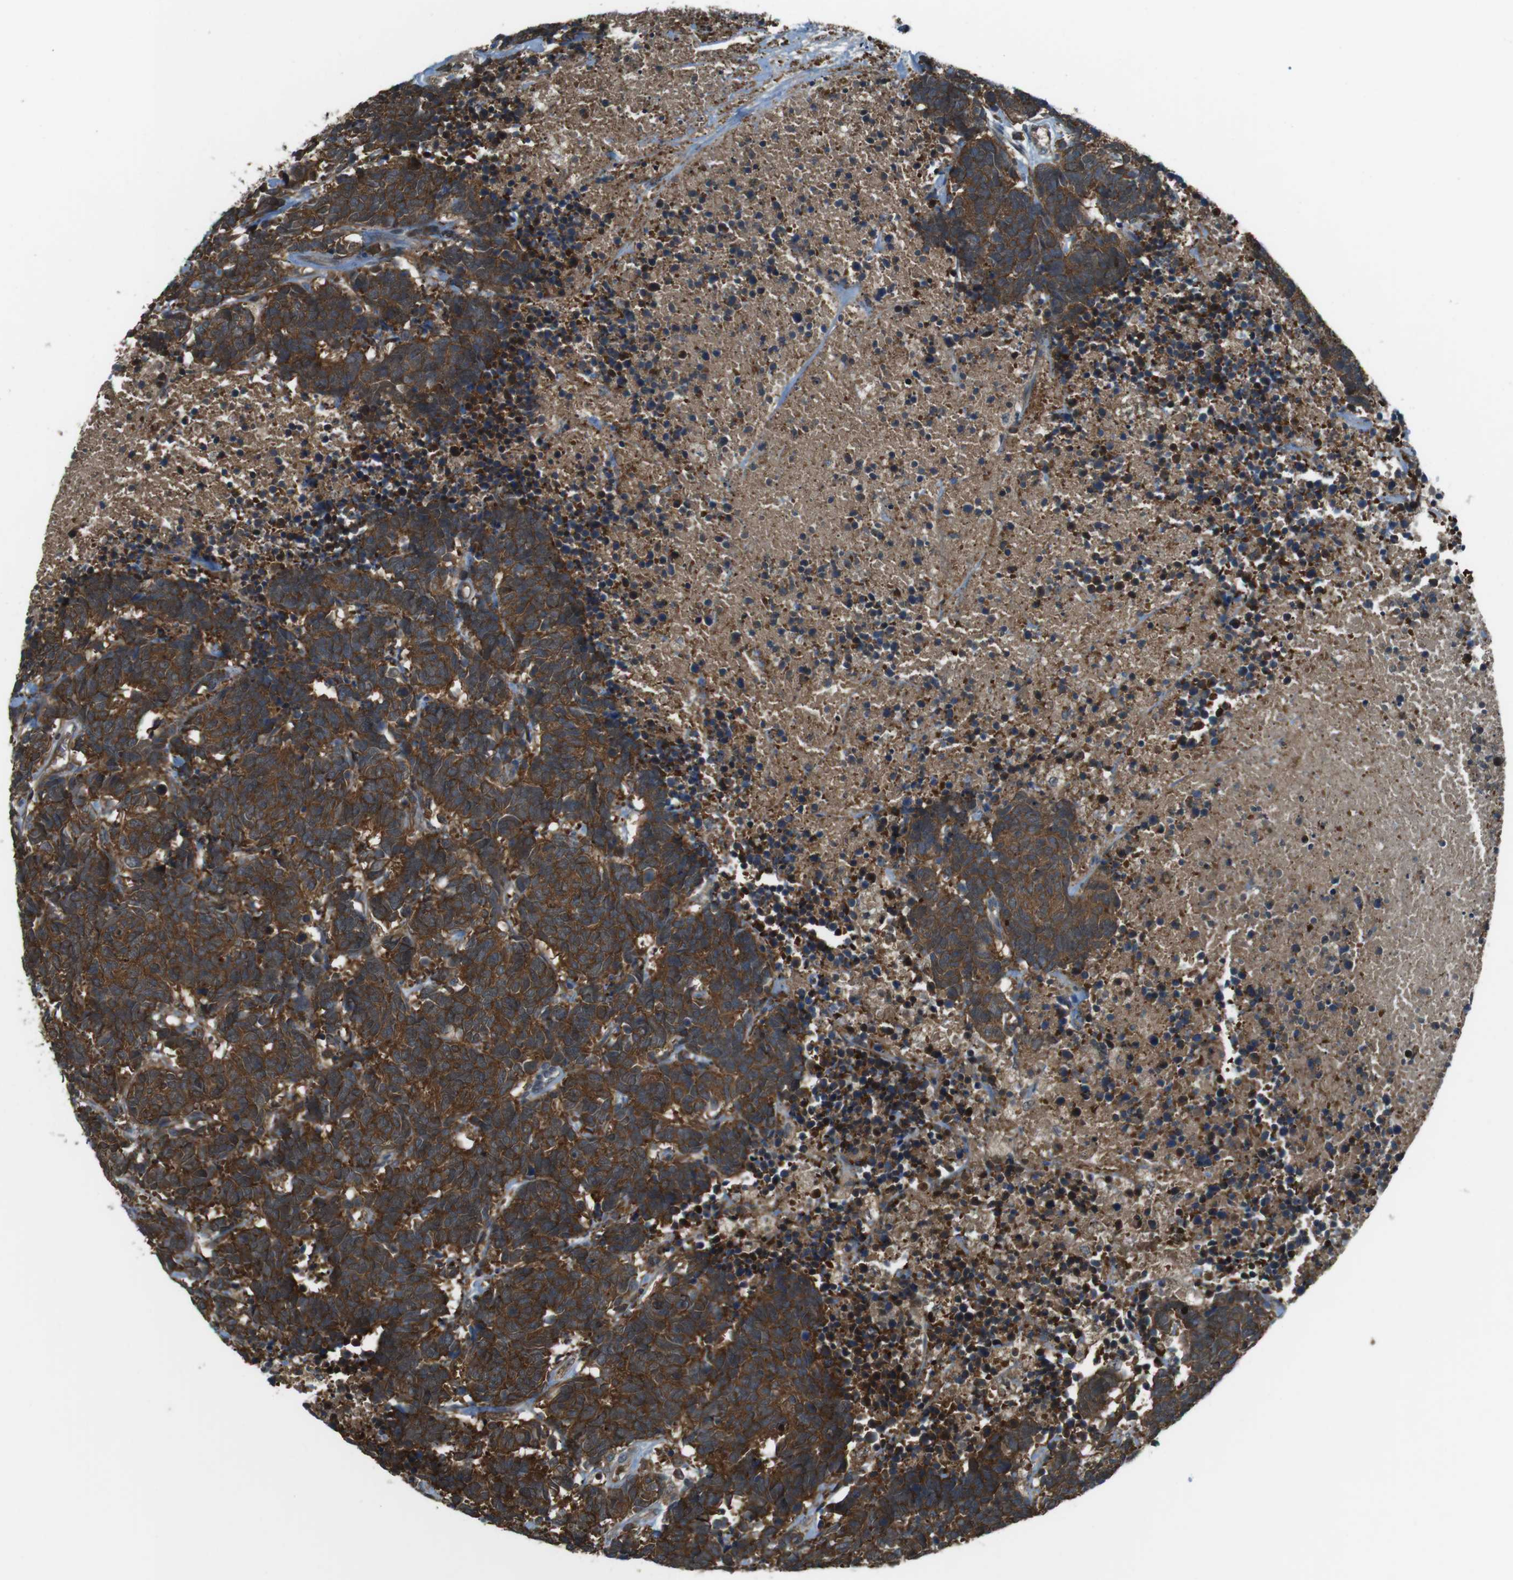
{"staining": {"intensity": "strong", "quantity": ">75%", "location": "cytoplasmic/membranous"}, "tissue": "carcinoid", "cell_type": "Tumor cells", "image_type": "cancer", "snomed": [{"axis": "morphology", "description": "Carcinoma, NOS"}, {"axis": "morphology", "description": "Carcinoid, malignant, NOS"}, {"axis": "topography", "description": "Urinary bladder"}], "caption": "Protein staining of carcinoid tissue reveals strong cytoplasmic/membranous expression in about >75% of tumor cells.", "gene": "LRRC3B", "patient": {"sex": "male", "age": 57}}